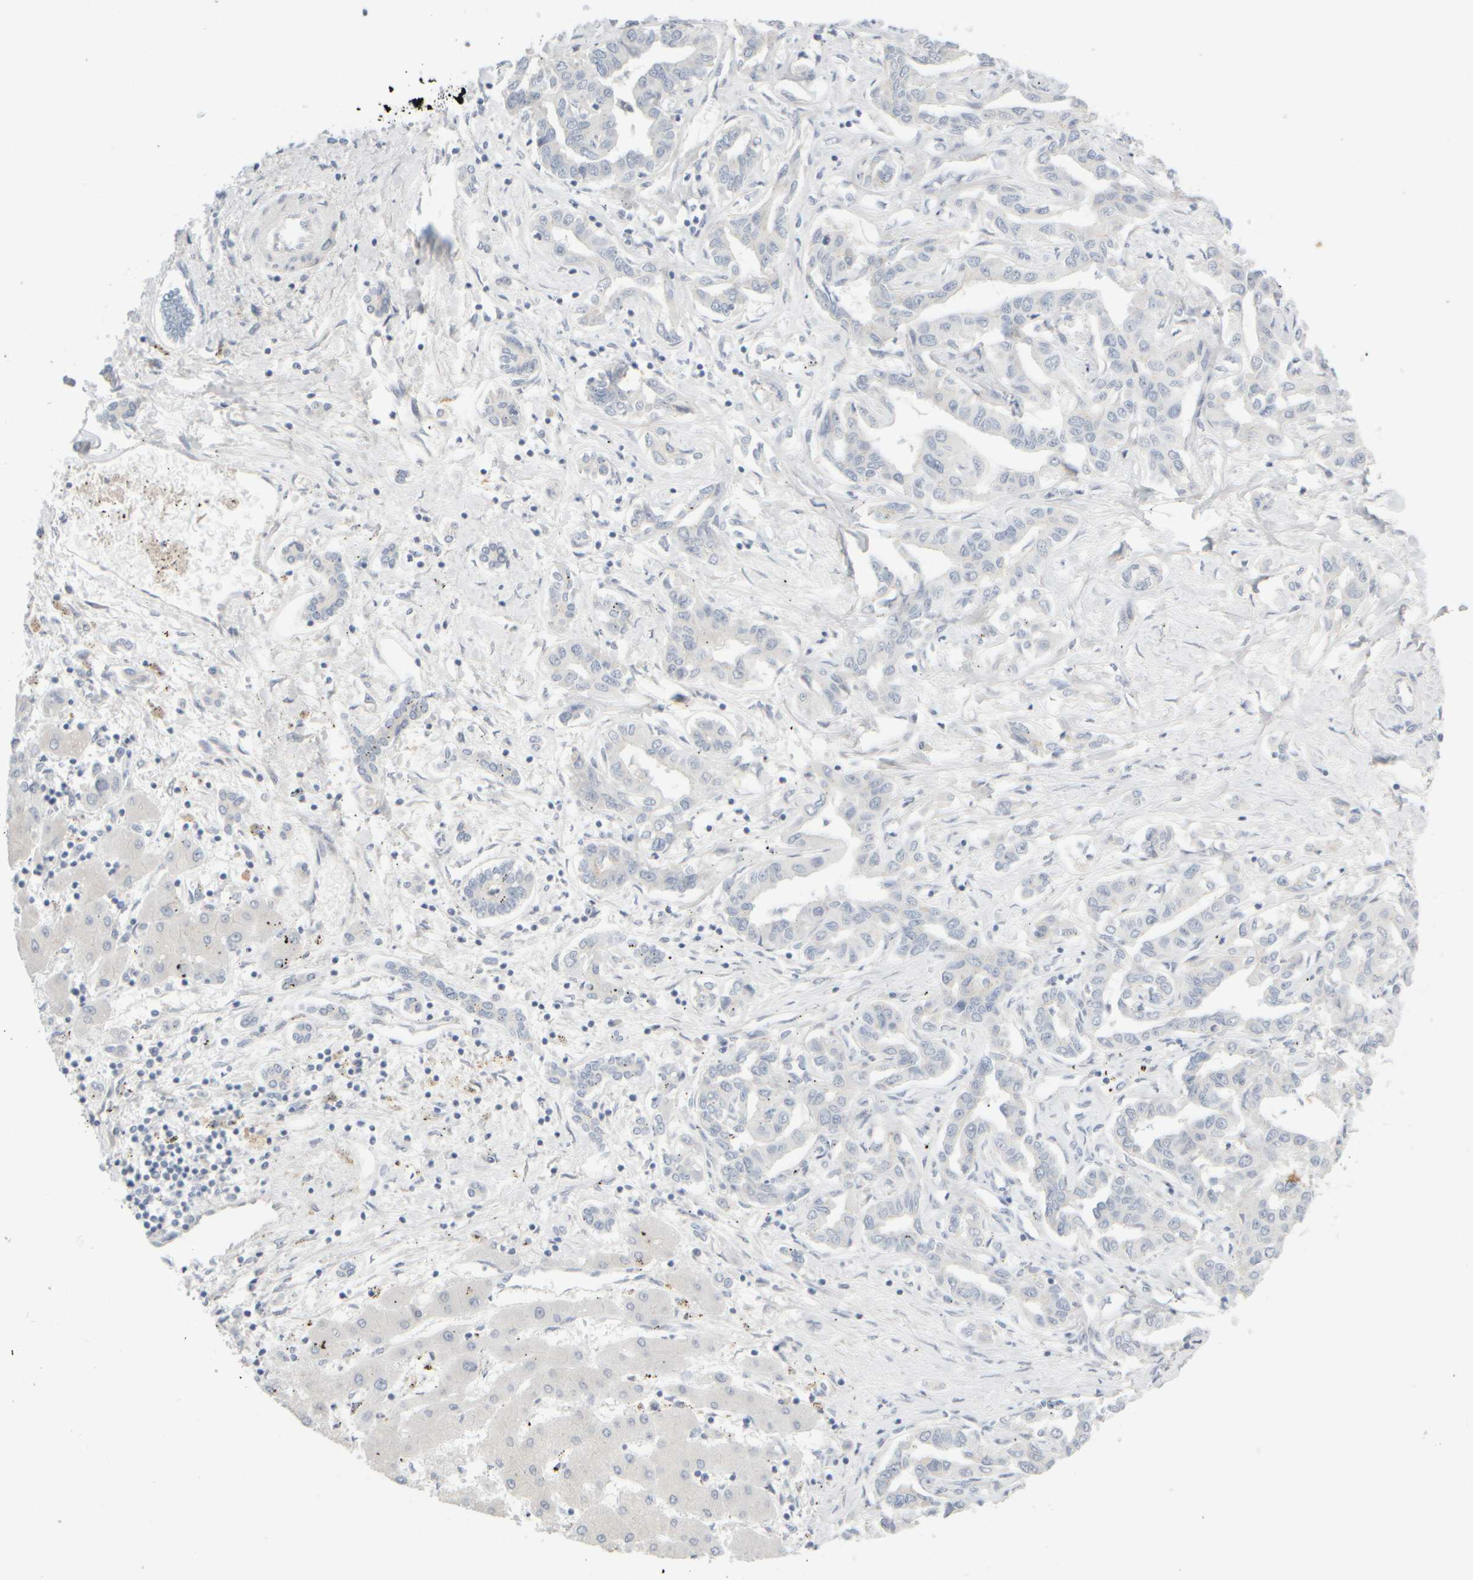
{"staining": {"intensity": "negative", "quantity": "none", "location": "none"}, "tissue": "liver cancer", "cell_type": "Tumor cells", "image_type": "cancer", "snomed": [{"axis": "morphology", "description": "Cholangiocarcinoma"}, {"axis": "topography", "description": "Liver"}], "caption": "Cholangiocarcinoma (liver) stained for a protein using IHC reveals no staining tumor cells.", "gene": "GOPC", "patient": {"sex": "male", "age": 59}}